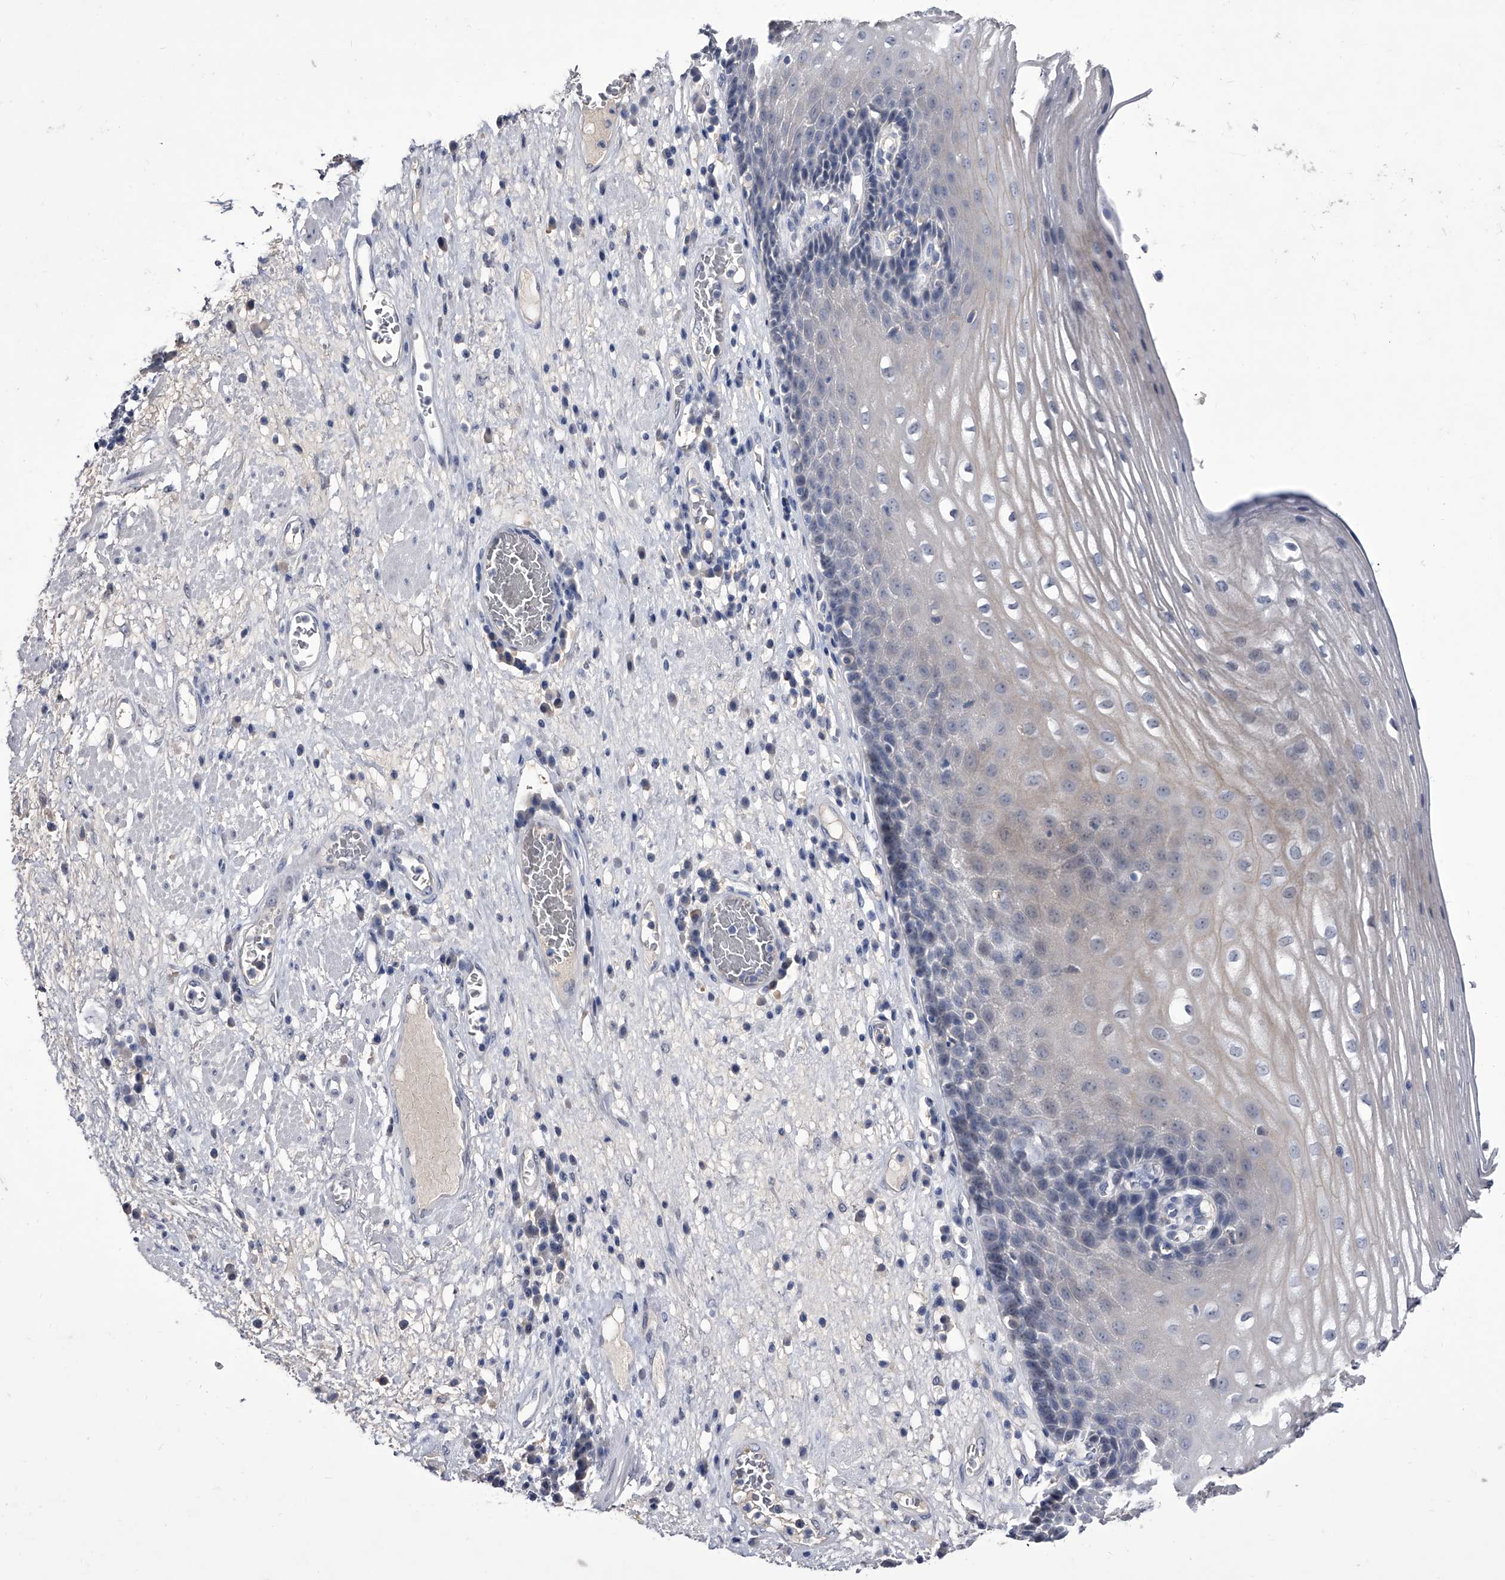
{"staining": {"intensity": "negative", "quantity": "none", "location": "none"}, "tissue": "esophagus", "cell_type": "Squamous epithelial cells", "image_type": "normal", "snomed": [{"axis": "morphology", "description": "Normal tissue, NOS"}, {"axis": "morphology", "description": "Adenocarcinoma, NOS"}, {"axis": "topography", "description": "Esophagus"}], "caption": "This is an immunohistochemistry (IHC) photomicrograph of unremarkable human esophagus. There is no expression in squamous epithelial cells.", "gene": "CRISP2", "patient": {"sex": "male", "age": 62}}